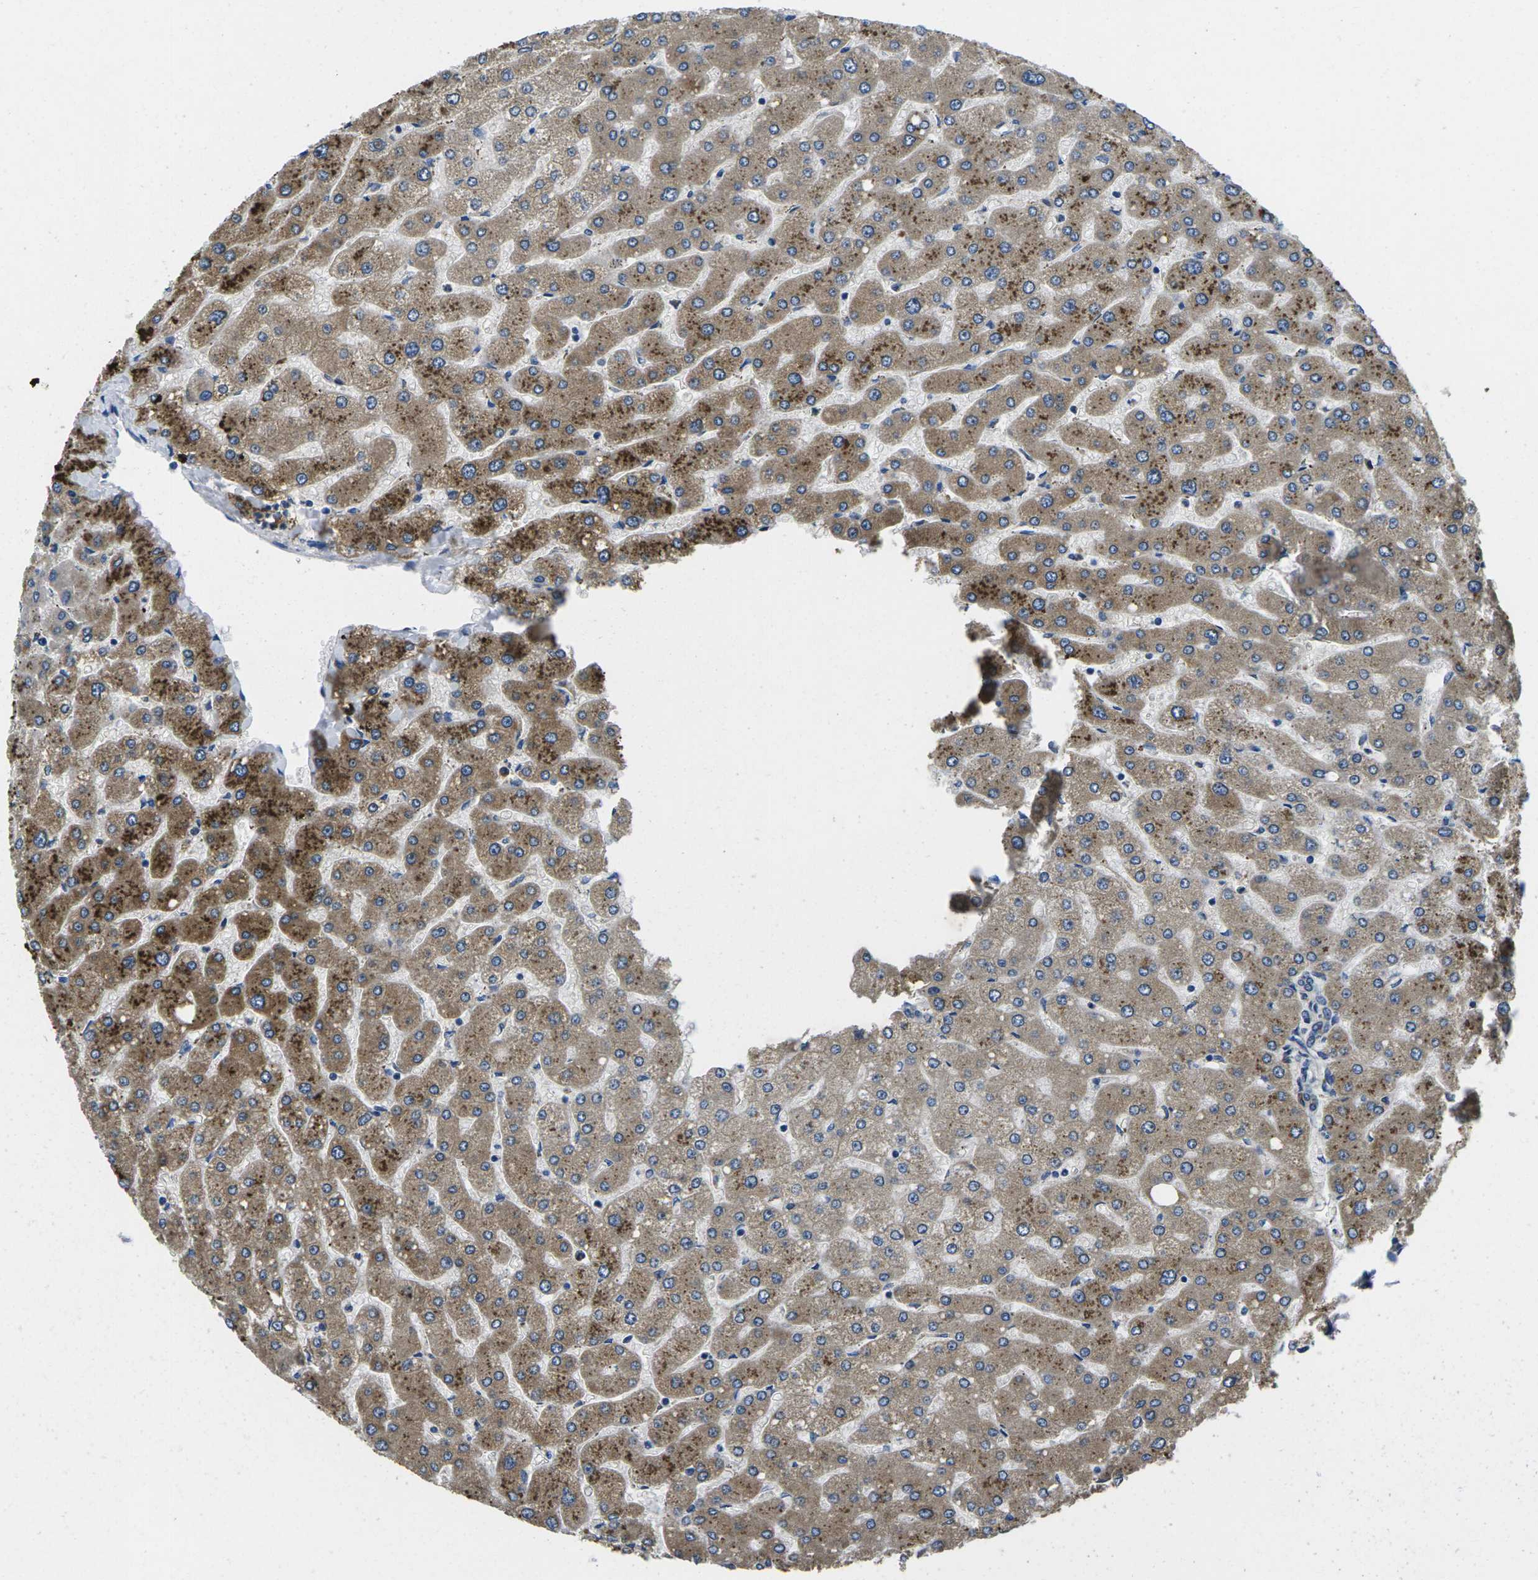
{"staining": {"intensity": "moderate", "quantity": ">75%", "location": "cytoplasmic/membranous"}, "tissue": "liver", "cell_type": "Hepatocytes", "image_type": "normal", "snomed": [{"axis": "morphology", "description": "Normal tissue, NOS"}, {"axis": "topography", "description": "Liver"}], "caption": "Immunohistochemistry photomicrograph of unremarkable liver stained for a protein (brown), which exhibits medium levels of moderate cytoplasmic/membranous positivity in approximately >75% of hepatocytes.", "gene": "PLCE1", "patient": {"sex": "male", "age": 55}}